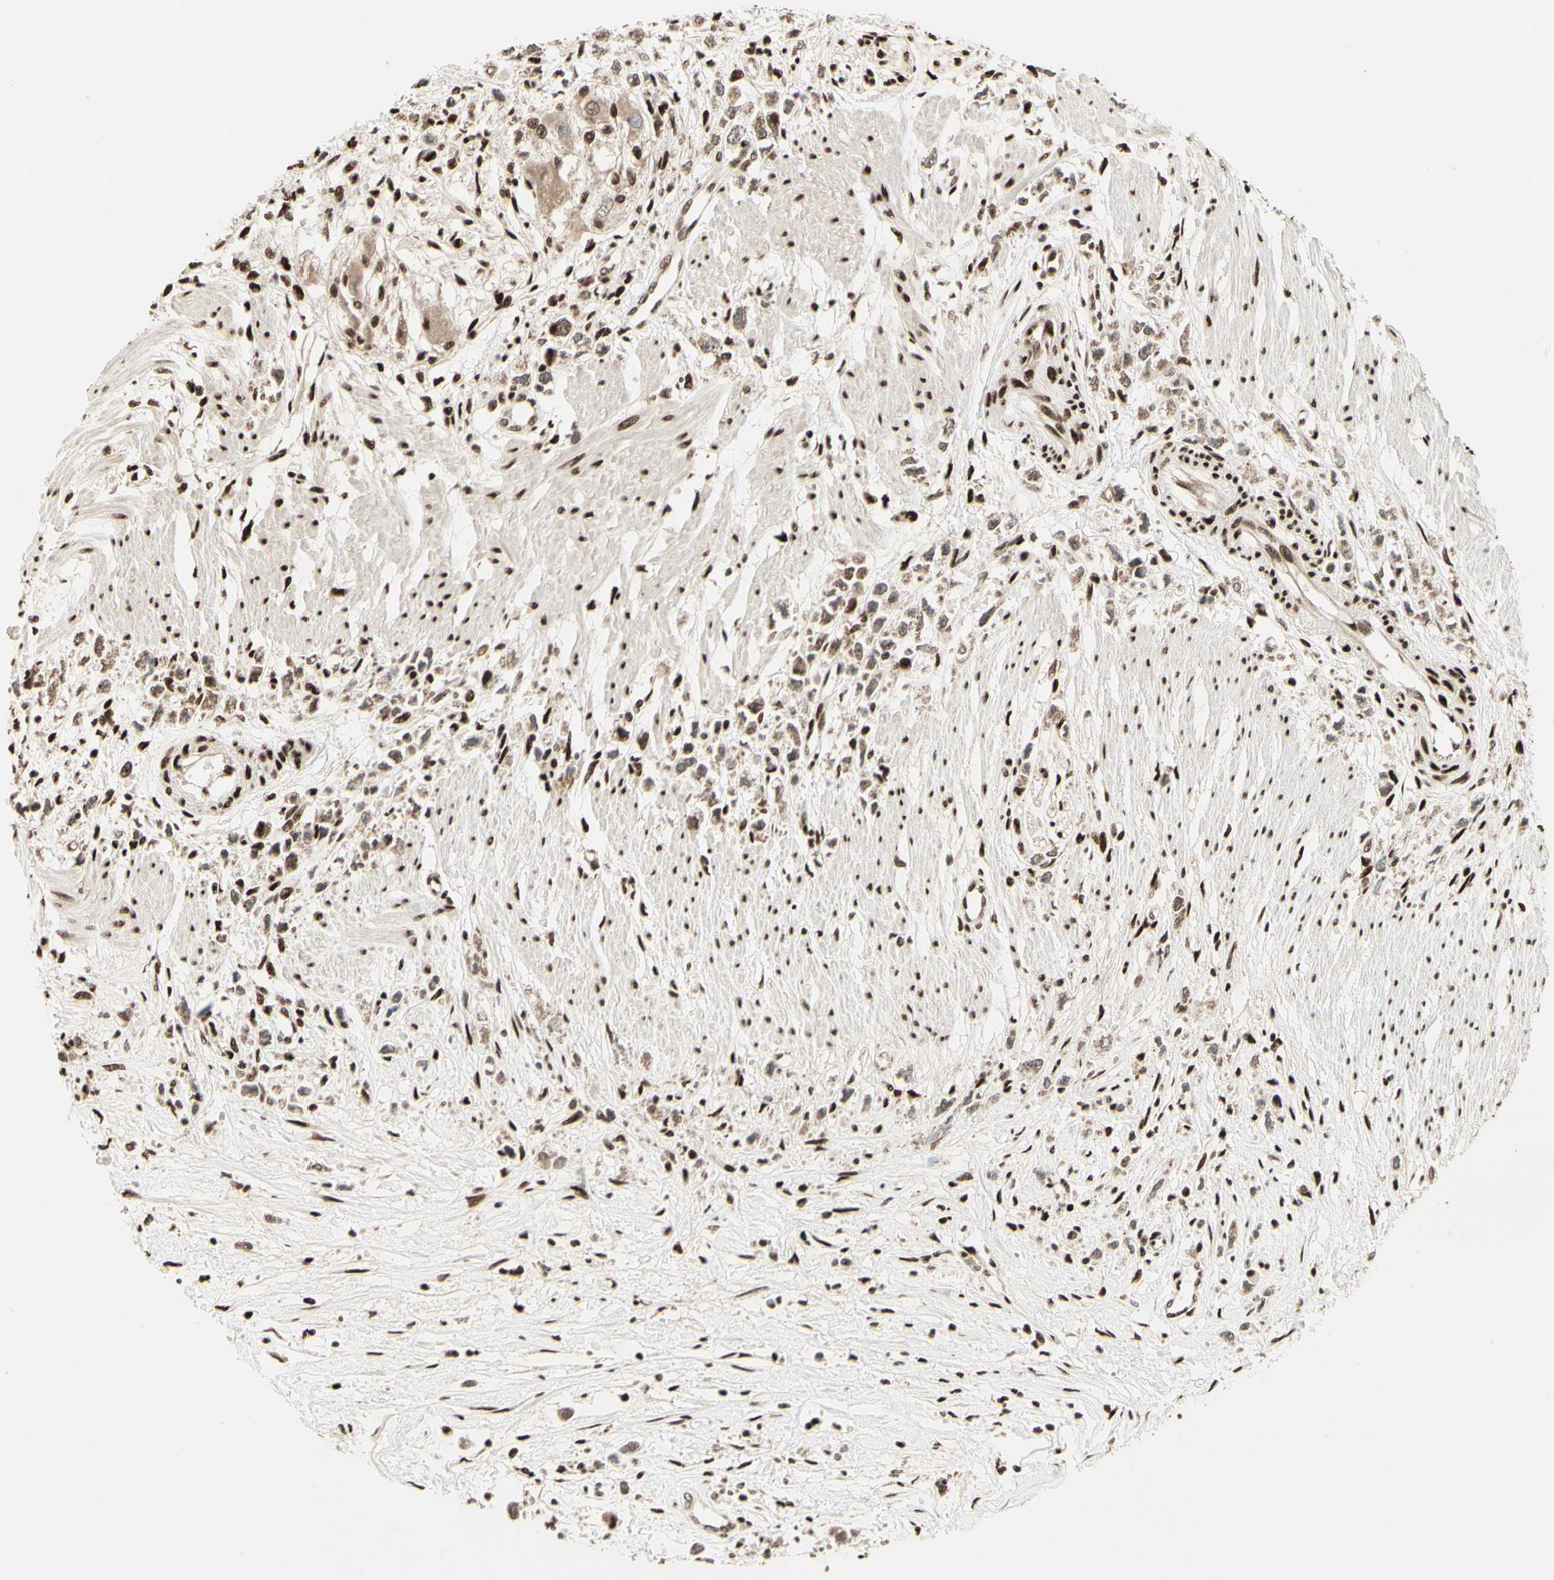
{"staining": {"intensity": "weak", "quantity": ">75%", "location": "cytoplasmic/membranous"}, "tissue": "stomach cancer", "cell_type": "Tumor cells", "image_type": "cancer", "snomed": [{"axis": "morphology", "description": "Adenocarcinoma, NOS"}, {"axis": "topography", "description": "Stomach"}], "caption": "A brown stain labels weak cytoplasmic/membranous positivity of a protein in stomach cancer (adenocarcinoma) tumor cells.", "gene": "NR3C1", "patient": {"sex": "female", "age": 59}}